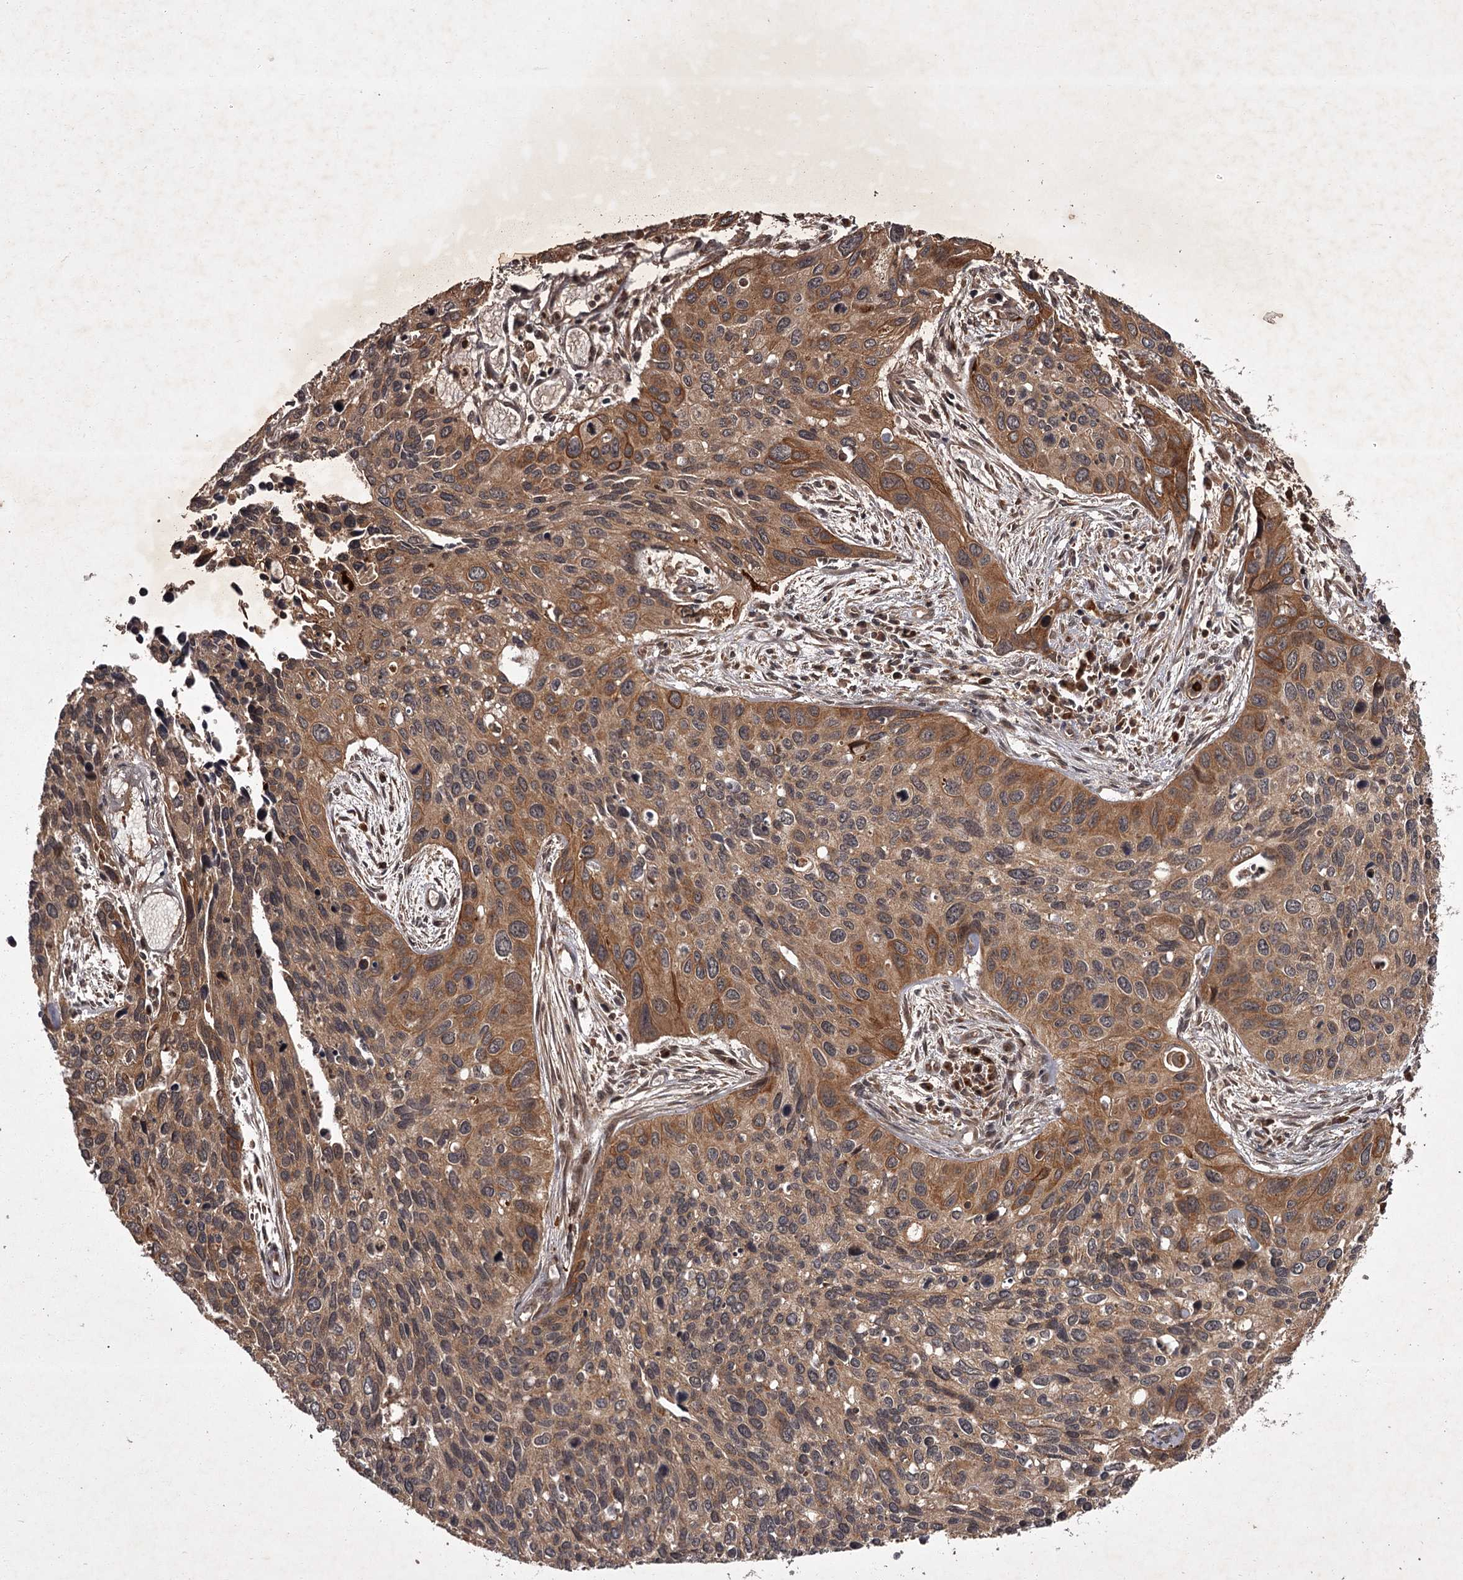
{"staining": {"intensity": "moderate", "quantity": ">75%", "location": "cytoplasmic/membranous"}, "tissue": "cervical cancer", "cell_type": "Tumor cells", "image_type": "cancer", "snomed": [{"axis": "morphology", "description": "Squamous cell carcinoma, NOS"}, {"axis": "topography", "description": "Cervix"}], "caption": "IHC staining of cervical cancer (squamous cell carcinoma), which demonstrates medium levels of moderate cytoplasmic/membranous staining in approximately >75% of tumor cells indicating moderate cytoplasmic/membranous protein positivity. The staining was performed using DAB (3,3'-diaminobenzidine) (brown) for protein detection and nuclei were counterstained in hematoxylin (blue).", "gene": "TBC1D23", "patient": {"sex": "female", "age": 55}}